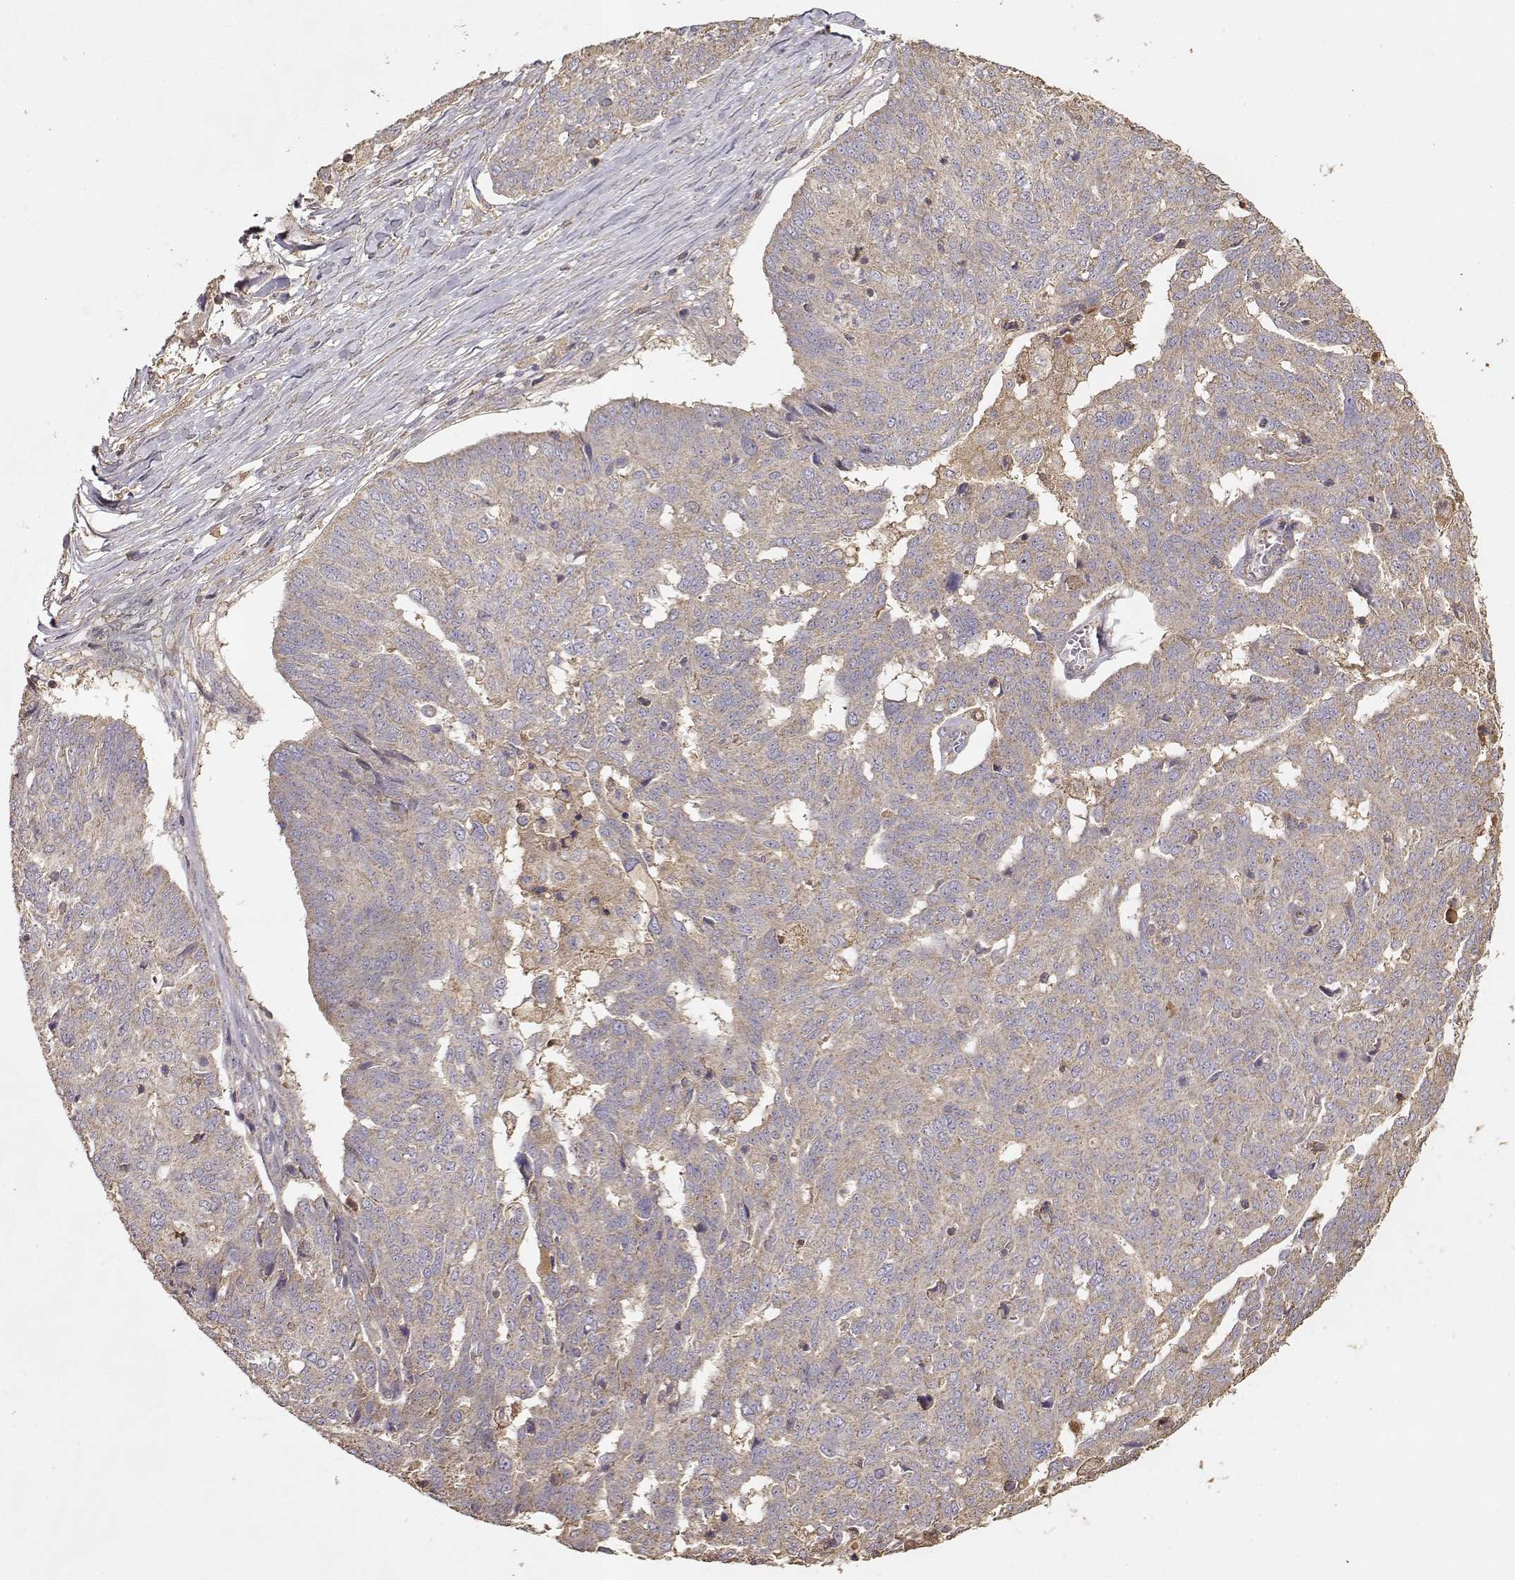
{"staining": {"intensity": "weak", "quantity": ">75%", "location": "cytoplasmic/membranous"}, "tissue": "ovarian cancer", "cell_type": "Tumor cells", "image_type": "cancer", "snomed": [{"axis": "morphology", "description": "Cystadenocarcinoma, serous, NOS"}, {"axis": "topography", "description": "Ovary"}], "caption": "A high-resolution histopathology image shows IHC staining of serous cystadenocarcinoma (ovarian), which demonstrates weak cytoplasmic/membranous staining in approximately >75% of tumor cells.", "gene": "TARS3", "patient": {"sex": "female", "age": 67}}